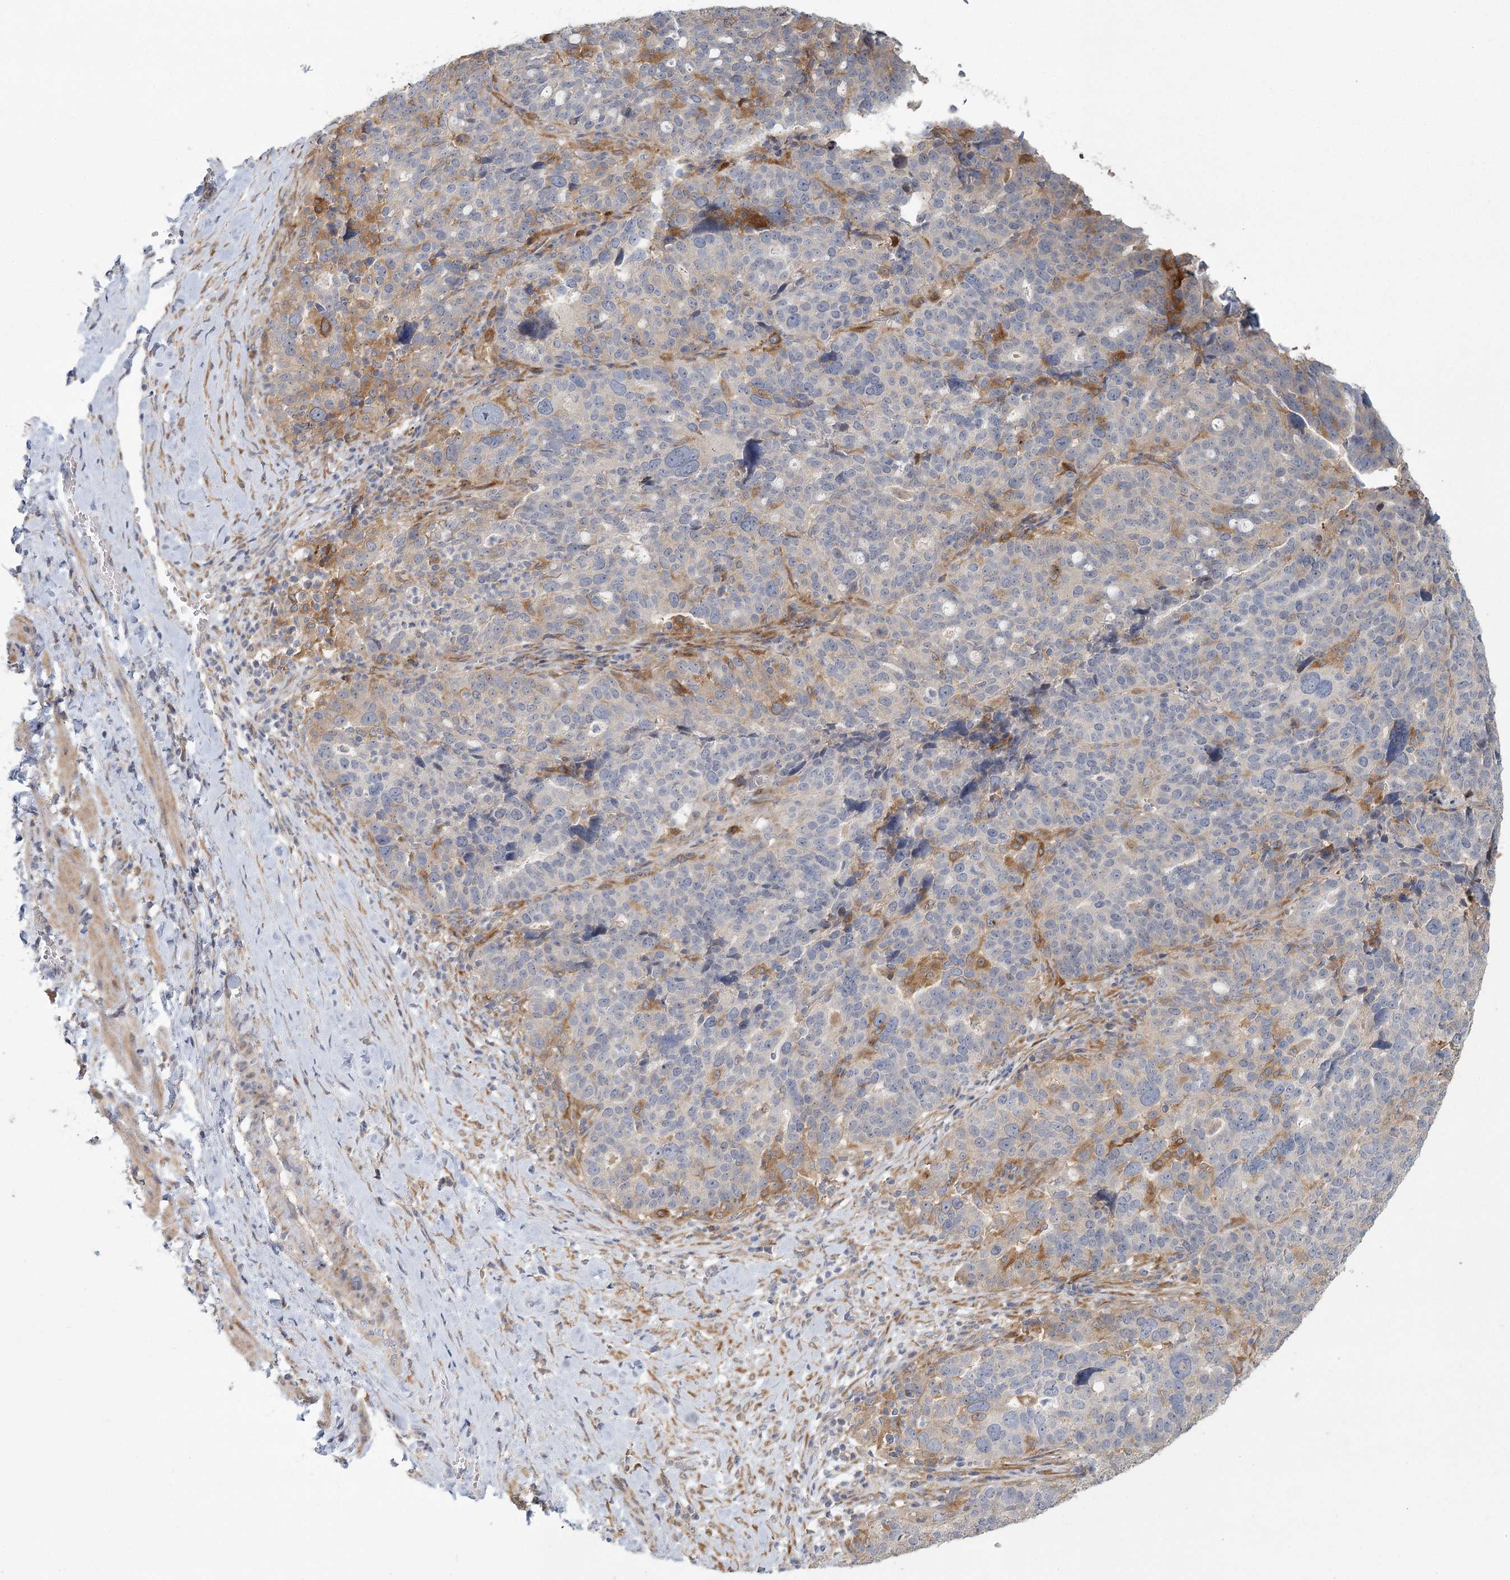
{"staining": {"intensity": "moderate", "quantity": "<25%", "location": "cytoplasmic/membranous"}, "tissue": "ovarian cancer", "cell_type": "Tumor cells", "image_type": "cancer", "snomed": [{"axis": "morphology", "description": "Cystadenocarcinoma, serous, NOS"}, {"axis": "topography", "description": "Ovary"}], "caption": "A brown stain shows moderate cytoplasmic/membranous staining of a protein in serous cystadenocarcinoma (ovarian) tumor cells.", "gene": "FAM110C", "patient": {"sex": "female", "age": 59}}